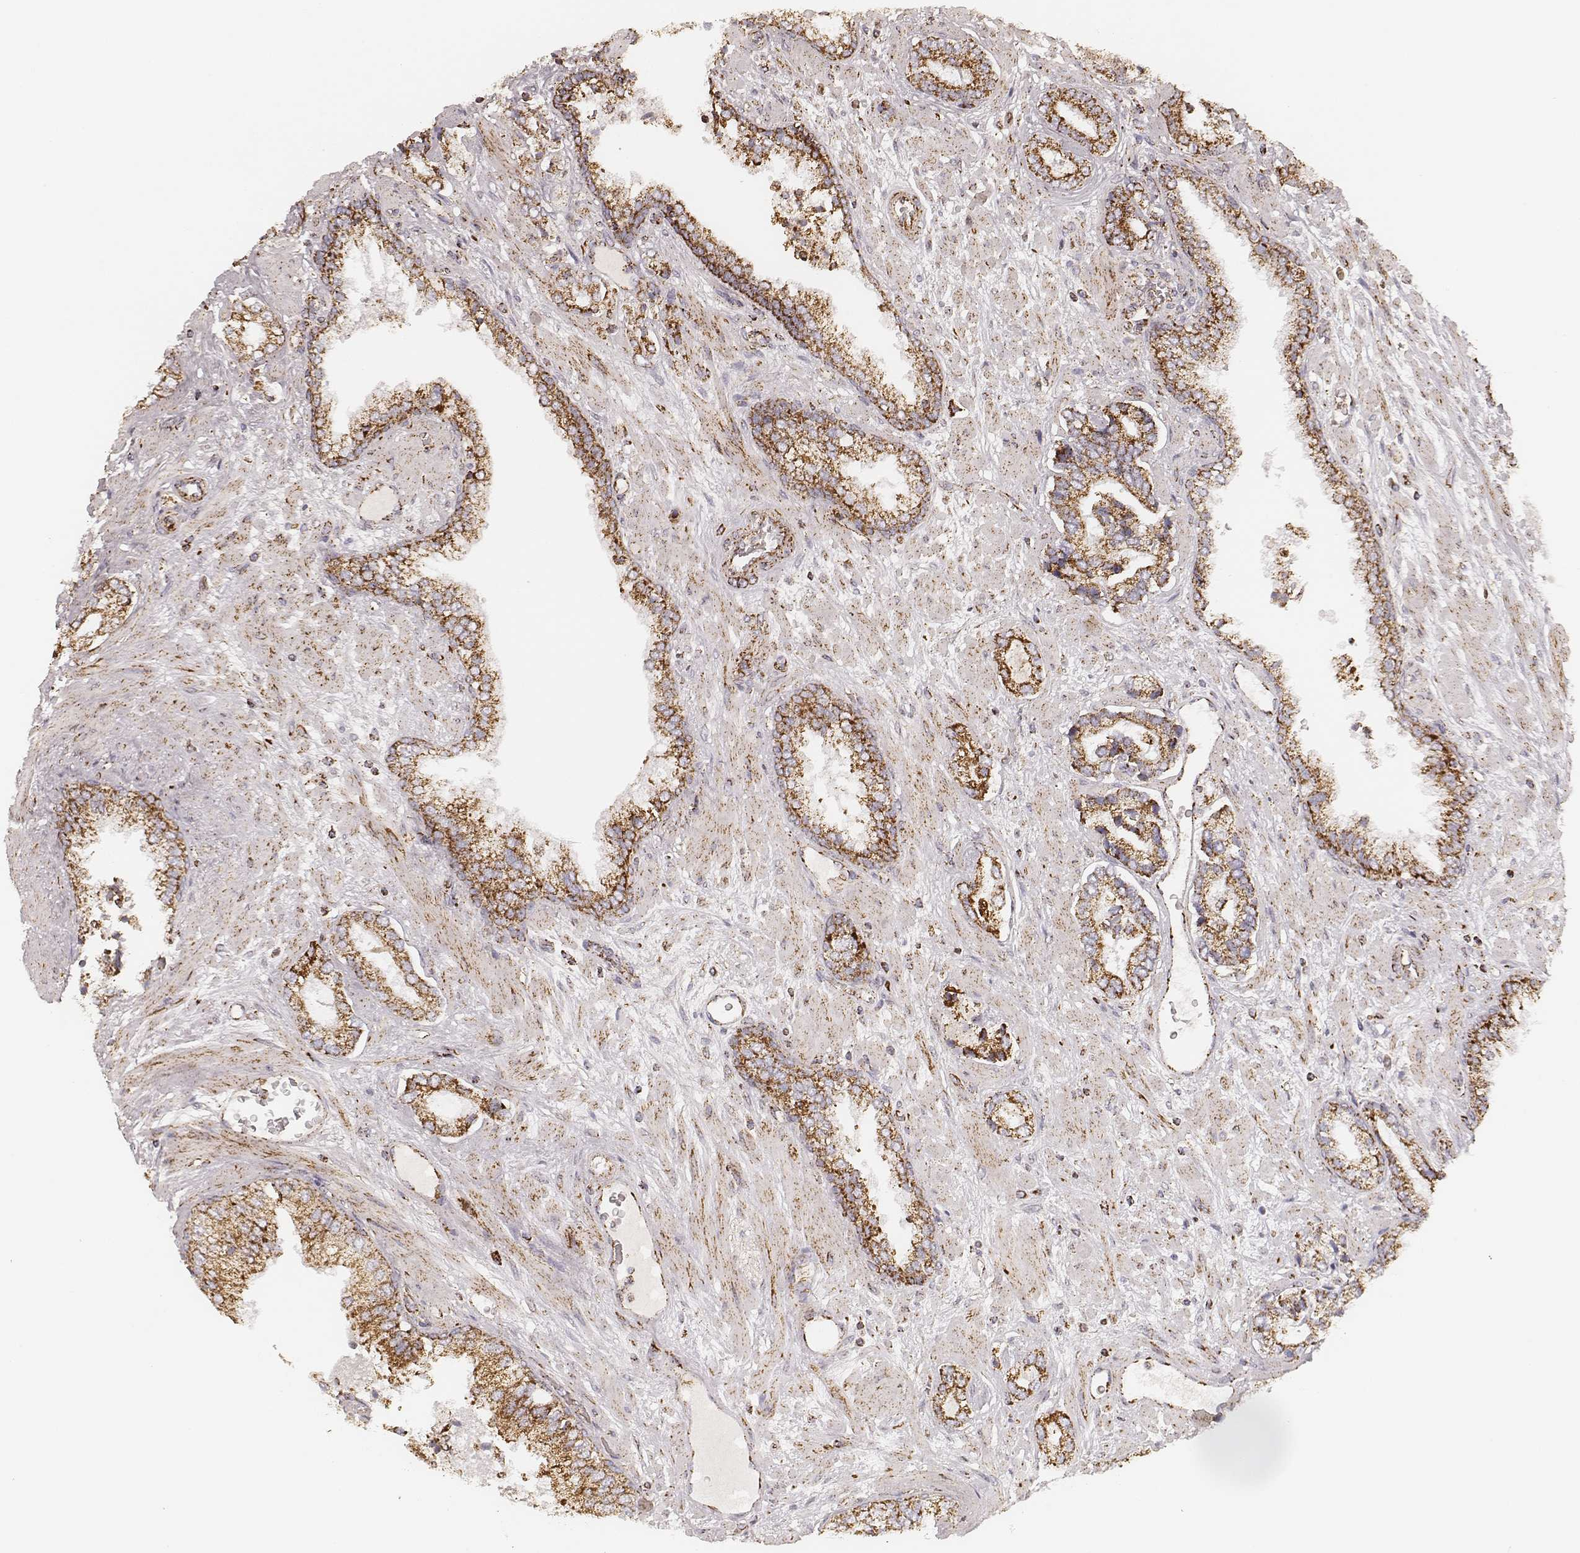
{"staining": {"intensity": "strong", "quantity": ">75%", "location": "nuclear"}, "tissue": "prostate cancer", "cell_type": "Tumor cells", "image_type": "cancer", "snomed": [{"axis": "morphology", "description": "Adenocarcinoma, Low grade"}, {"axis": "topography", "description": "Prostate"}], "caption": "Adenocarcinoma (low-grade) (prostate) stained for a protein demonstrates strong nuclear positivity in tumor cells.", "gene": "CS", "patient": {"sex": "male", "age": 61}}